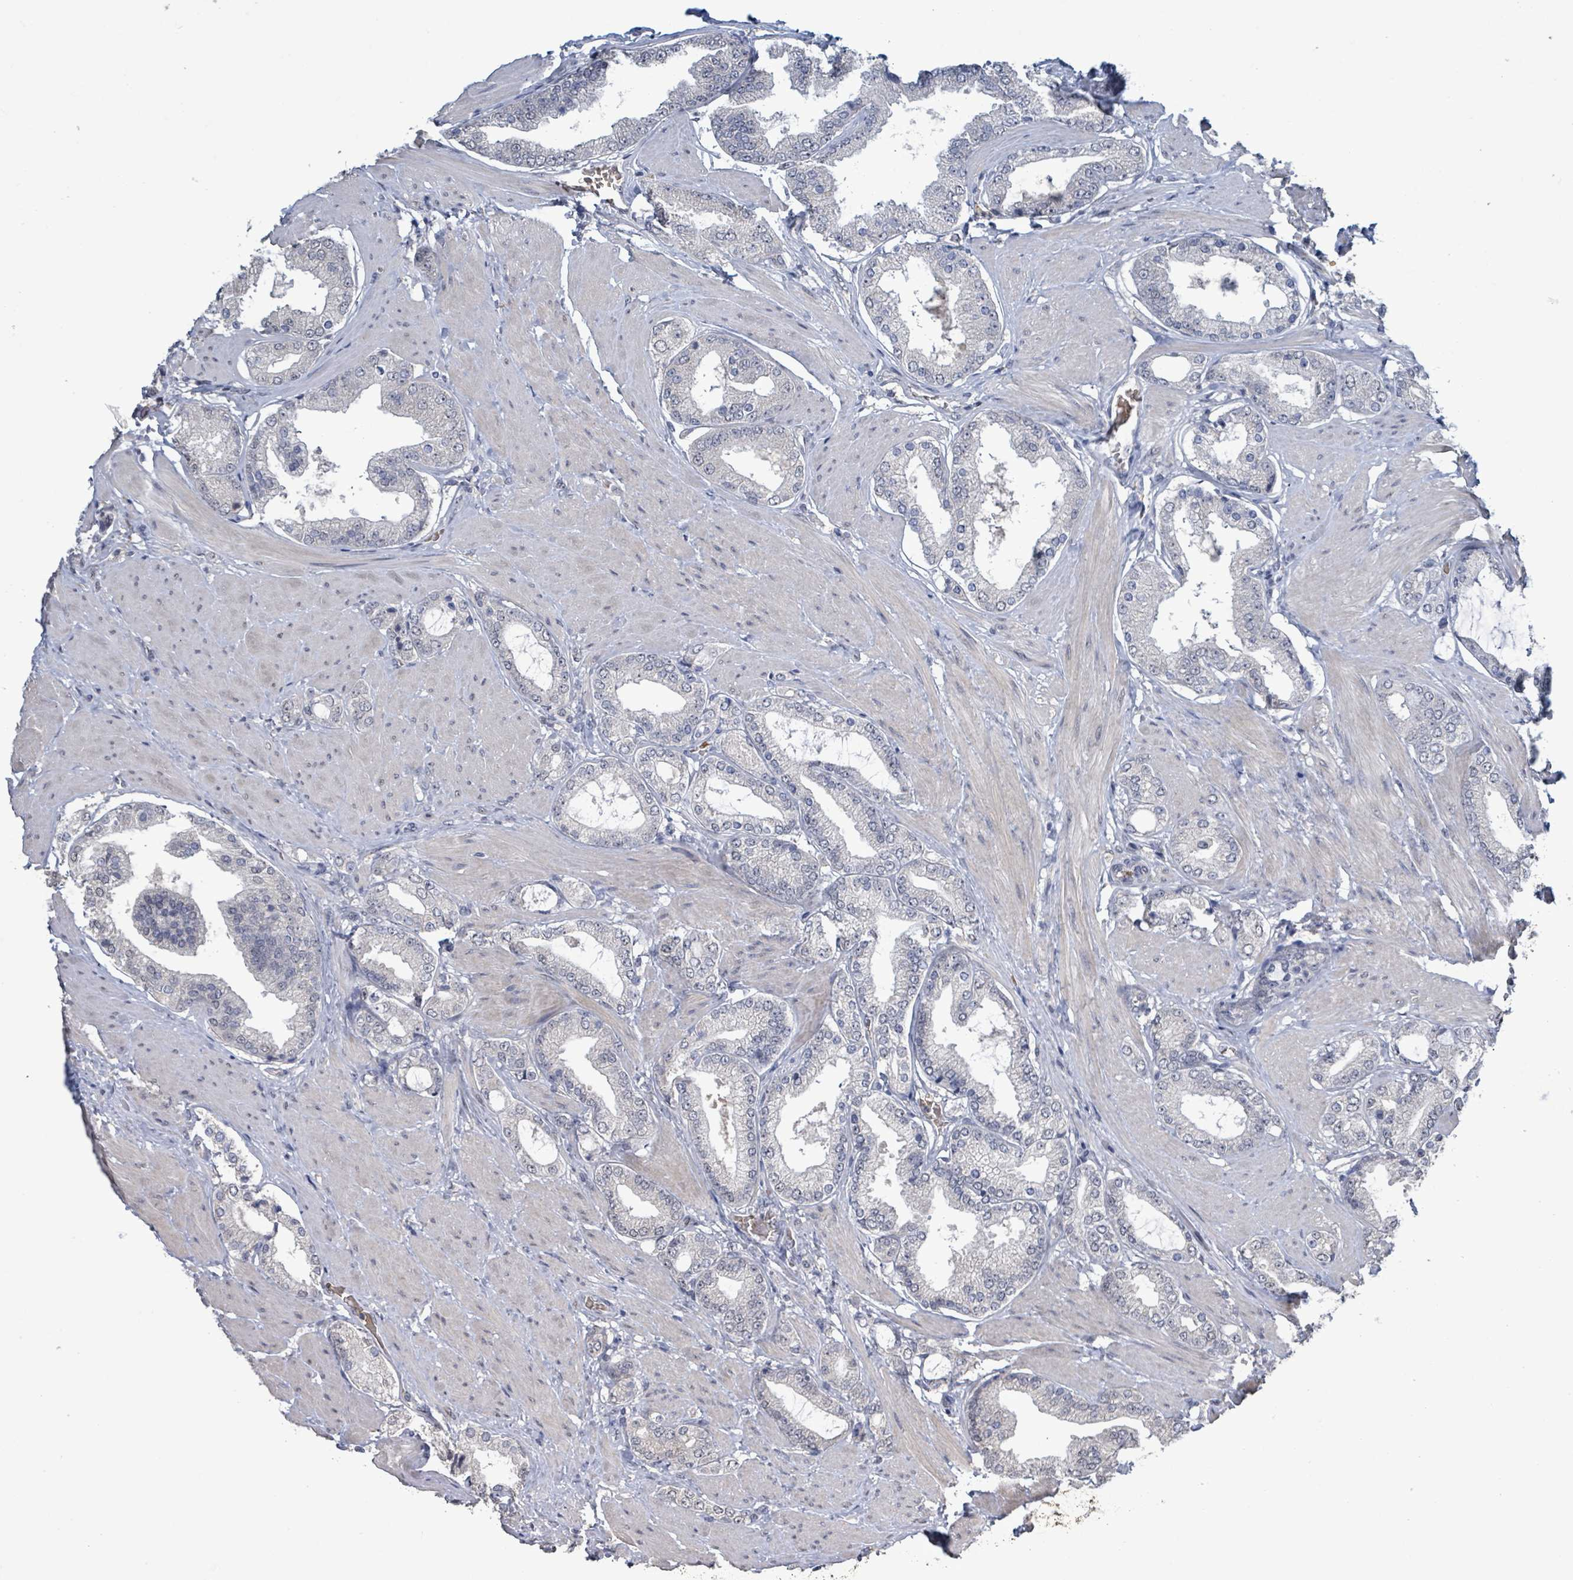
{"staining": {"intensity": "negative", "quantity": "none", "location": "none"}, "tissue": "prostate cancer", "cell_type": "Tumor cells", "image_type": "cancer", "snomed": [{"axis": "morphology", "description": "Adenocarcinoma, Low grade"}, {"axis": "topography", "description": "Prostate"}], "caption": "A high-resolution image shows immunohistochemistry (IHC) staining of prostate cancer, which reveals no significant expression in tumor cells.", "gene": "SEBOX", "patient": {"sex": "male", "age": 42}}